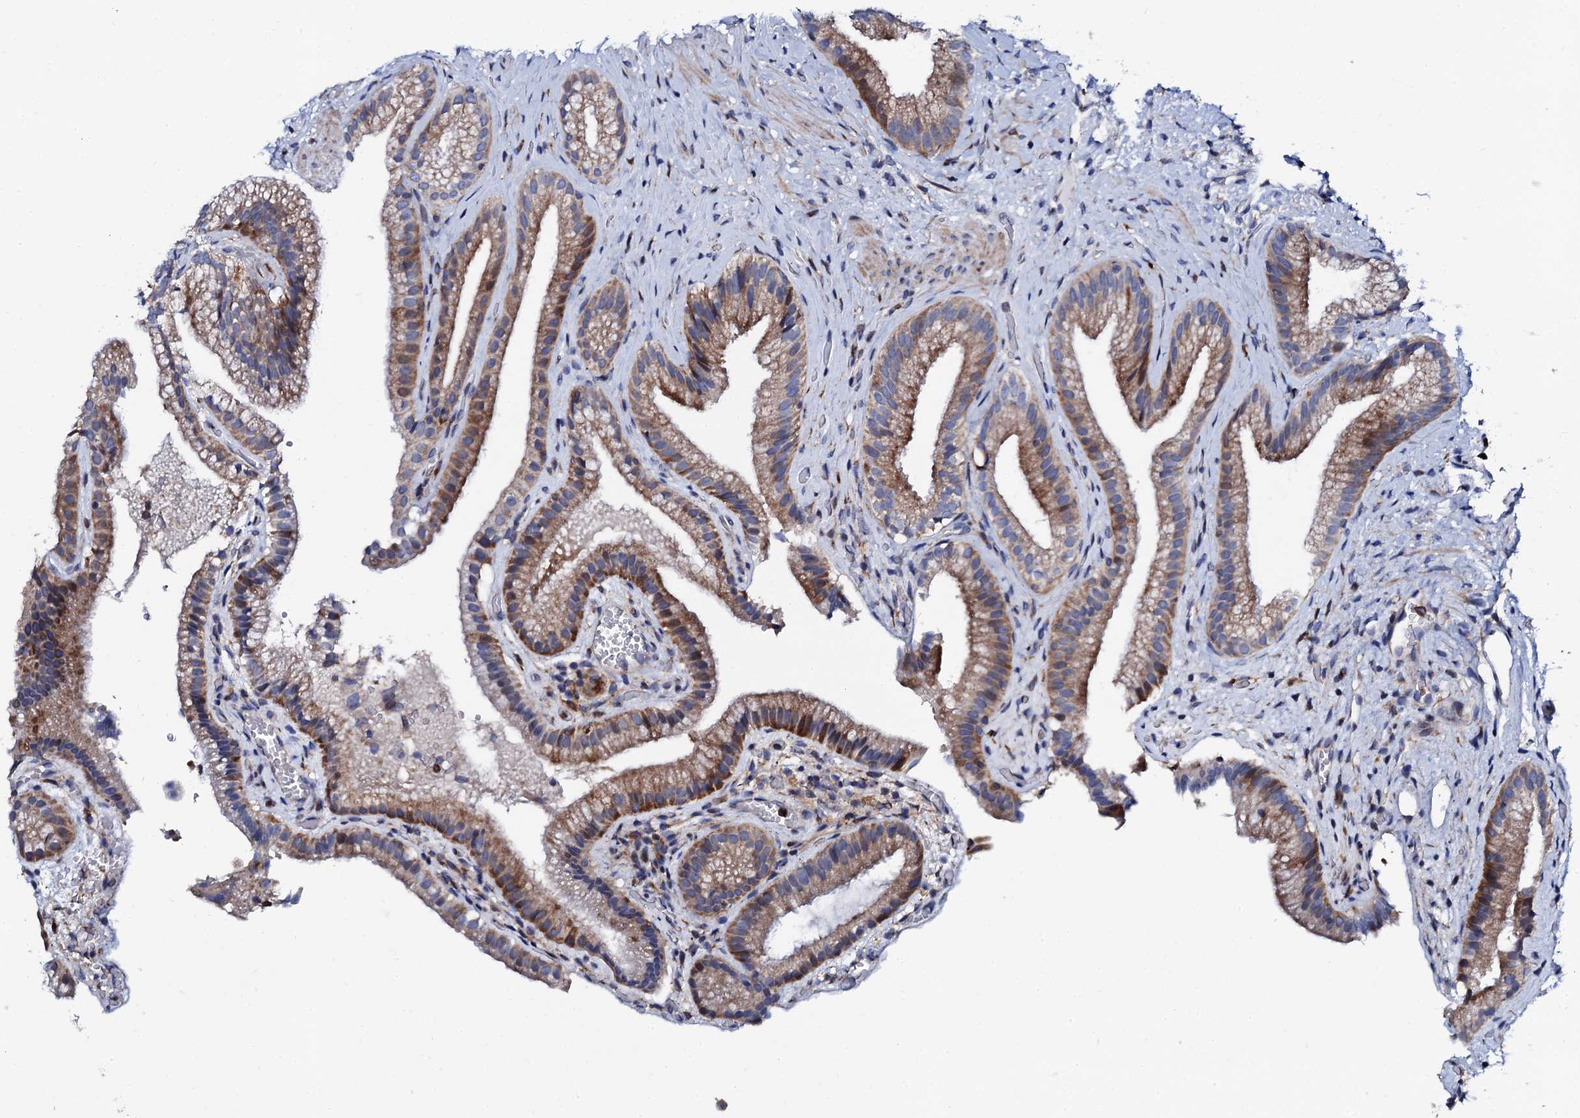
{"staining": {"intensity": "moderate", "quantity": ">75%", "location": "cytoplasmic/membranous"}, "tissue": "gallbladder", "cell_type": "Glandular cells", "image_type": "normal", "snomed": [{"axis": "morphology", "description": "Normal tissue, NOS"}, {"axis": "morphology", "description": "Inflammation, NOS"}, {"axis": "topography", "description": "Gallbladder"}], "caption": "The immunohistochemical stain highlights moderate cytoplasmic/membranous staining in glandular cells of unremarkable gallbladder.", "gene": "TCIRG1", "patient": {"sex": "male", "age": 51}}